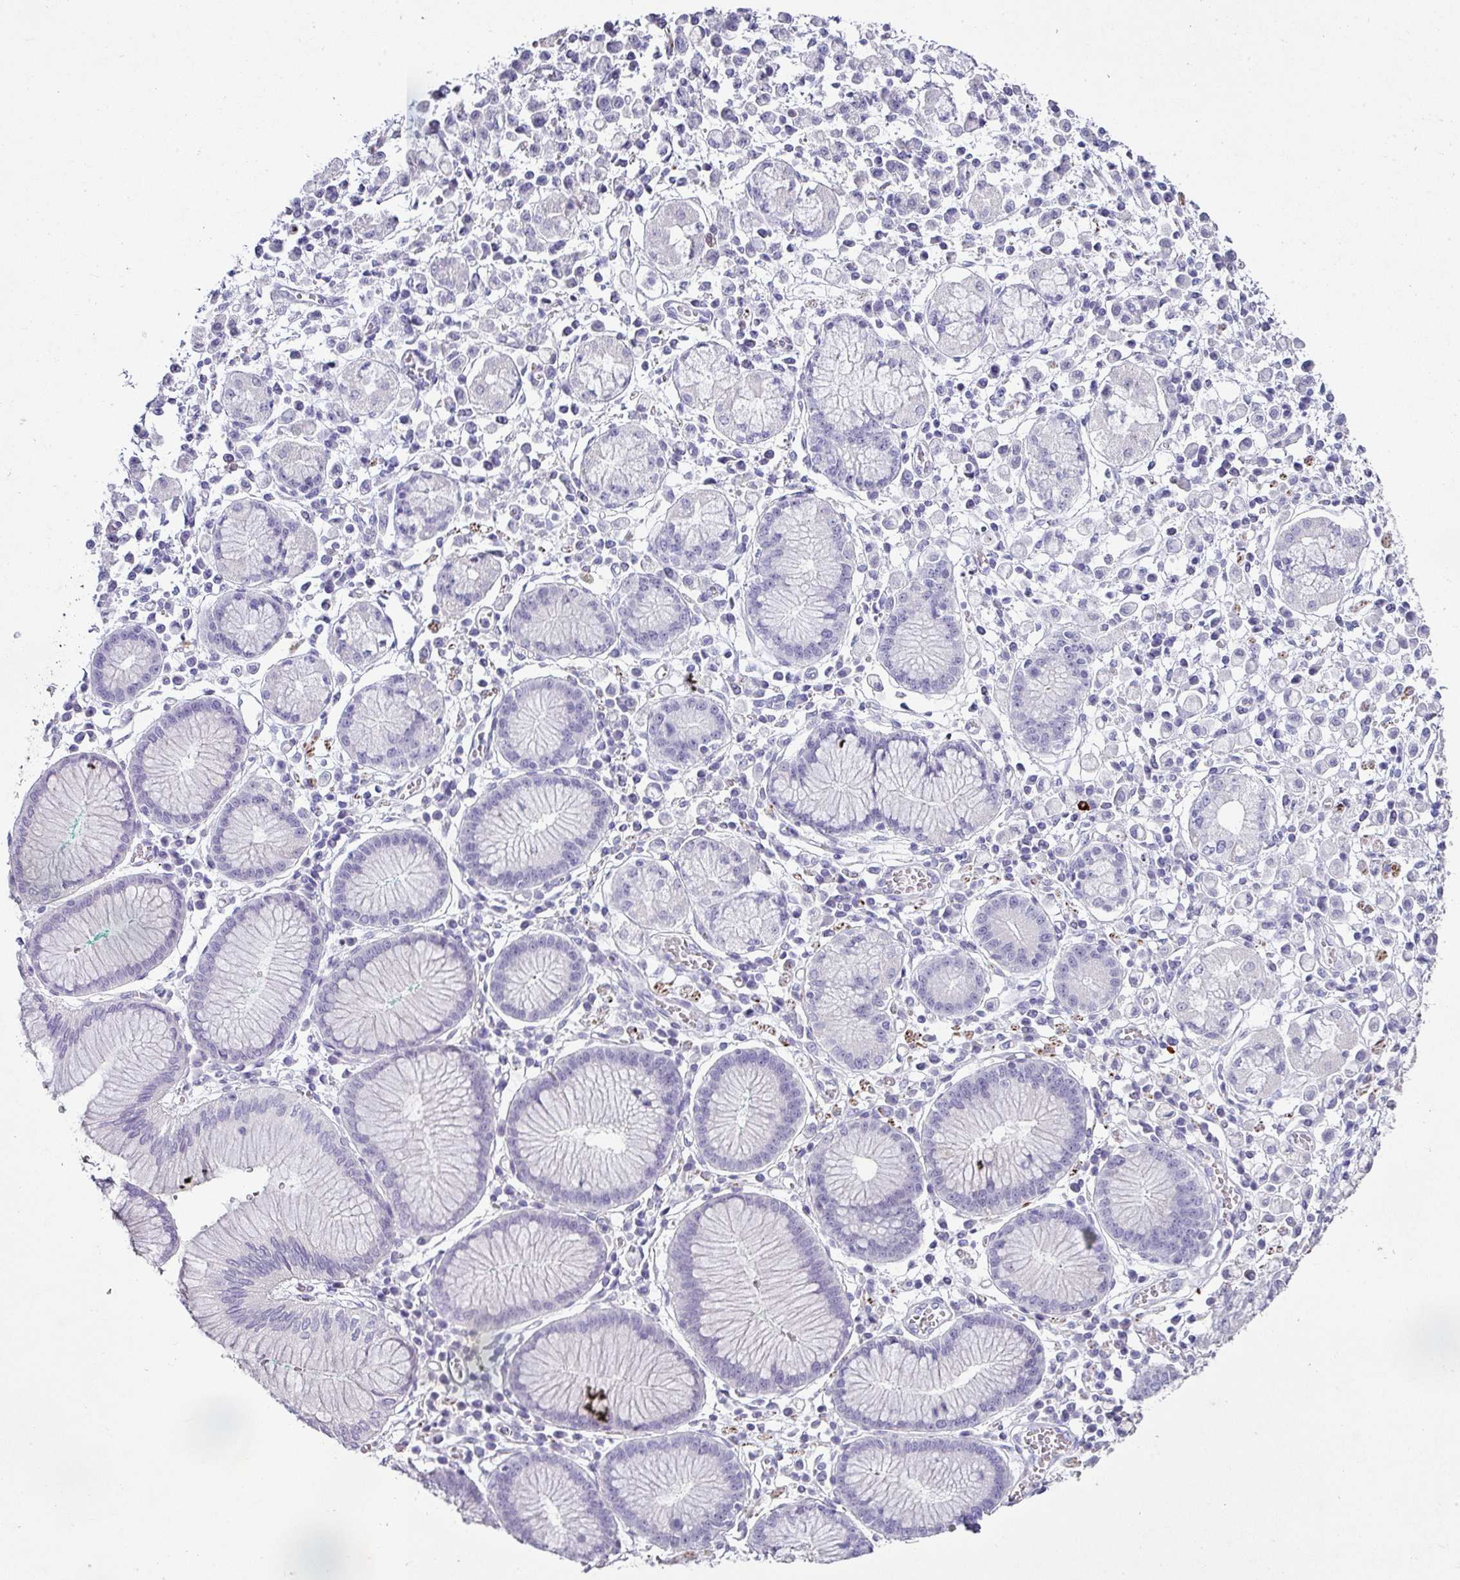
{"staining": {"intensity": "negative", "quantity": "none", "location": "none"}, "tissue": "stomach cancer", "cell_type": "Tumor cells", "image_type": "cancer", "snomed": [{"axis": "morphology", "description": "Adenocarcinoma, NOS"}, {"axis": "topography", "description": "Stomach"}], "caption": "The image exhibits no staining of tumor cells in stomach adenocarcinoma.", "gene": "TRA2A", "patient": {"sex": "male", "age": 77}}